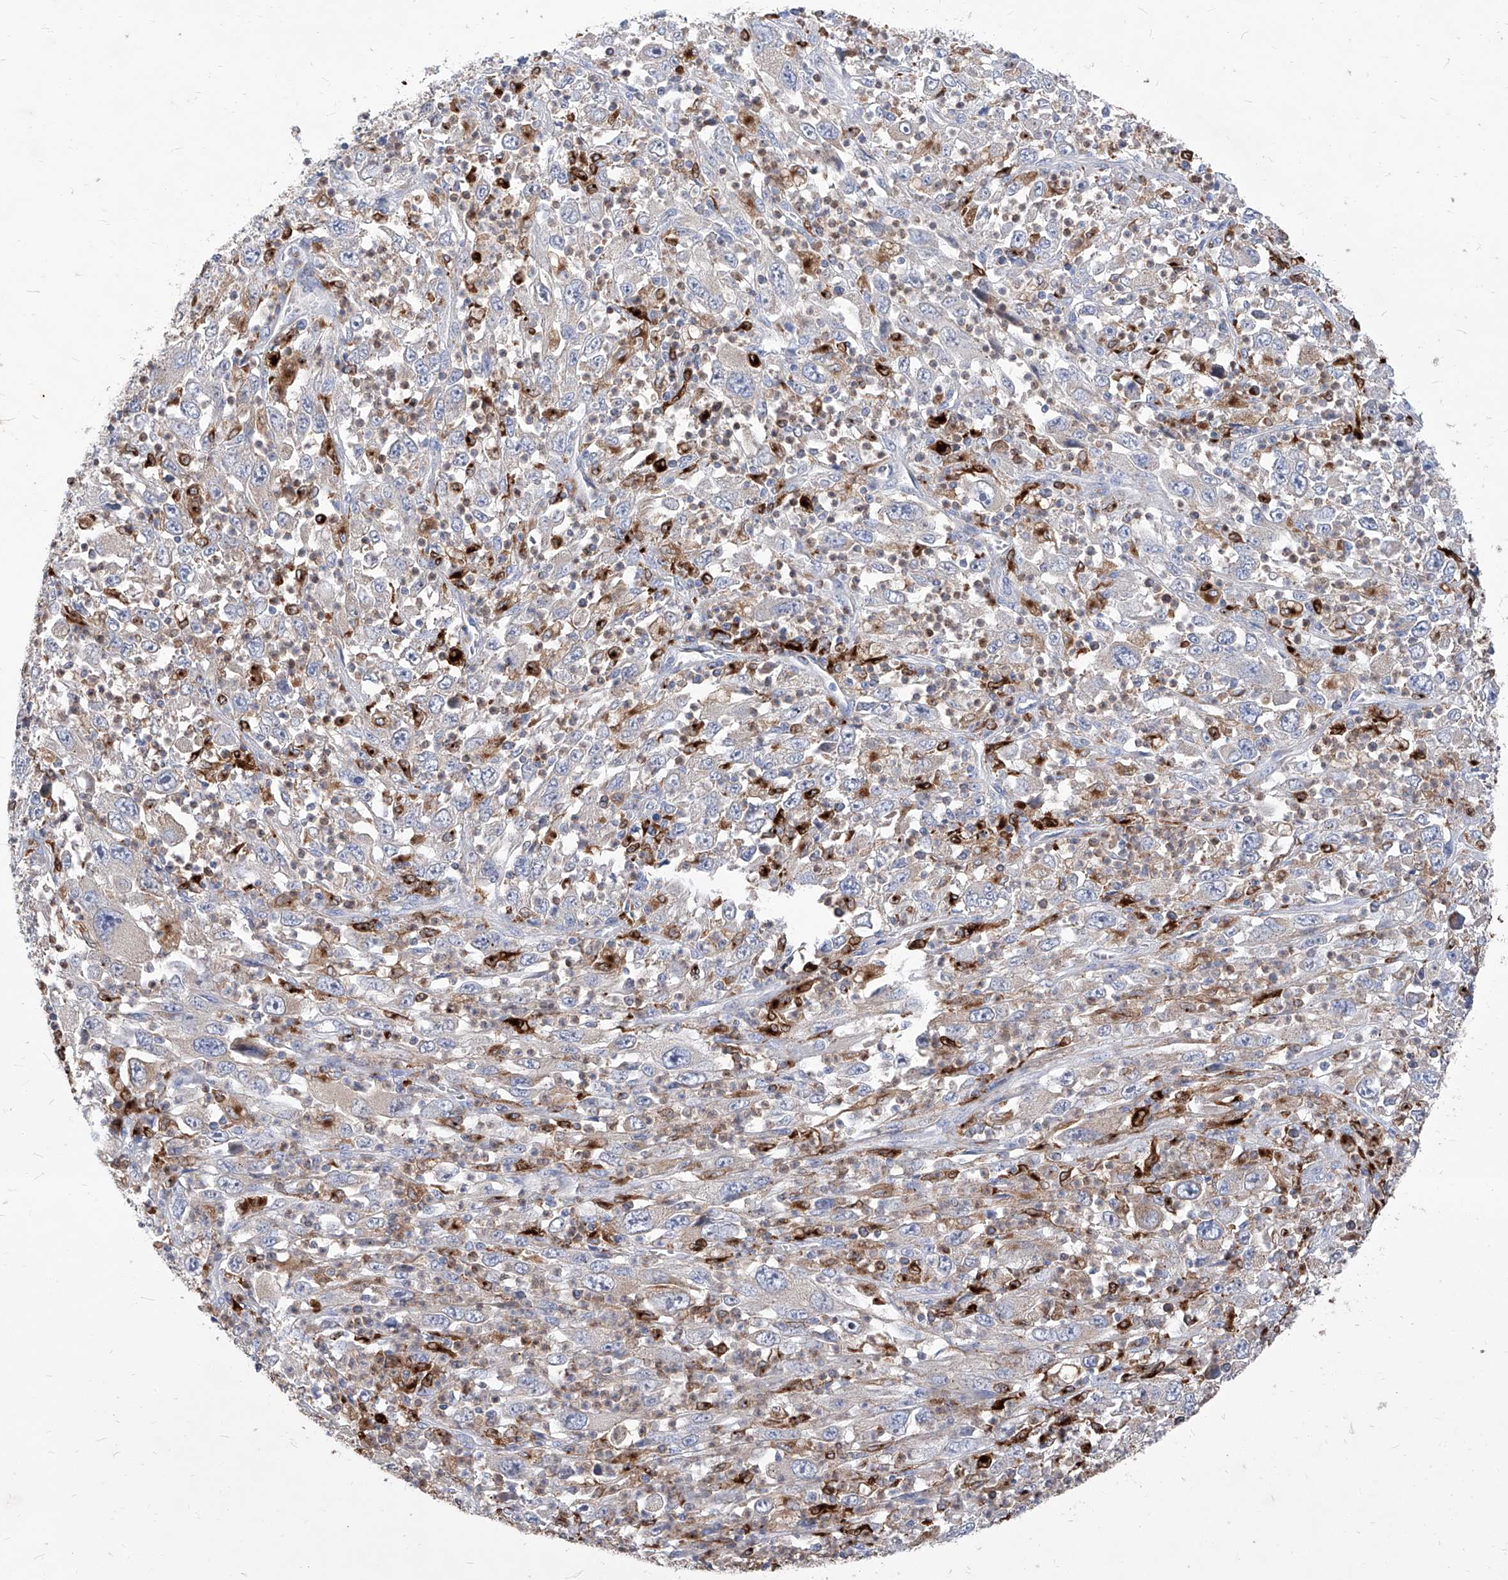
{"staining": {"intensity": "weak", "quantity": "25%-75%", "location": "cytoplasmic/membranous"}, "tissue": "melanoma", "cell_type": "Tumor cells", "image_type": "cancer", "snomed": [{"axis": "morphology", "description": "Malignant melanoma, Metastatic site"}, {"axis": "topography", "description": "Skin"}], "caption": "Melanoma stained for a protein exhibits weak cytoplasmic/membranous positivity in tumor cells.", "gene": "UBOX5", "patient": {"sex": "female", "age": 56}}